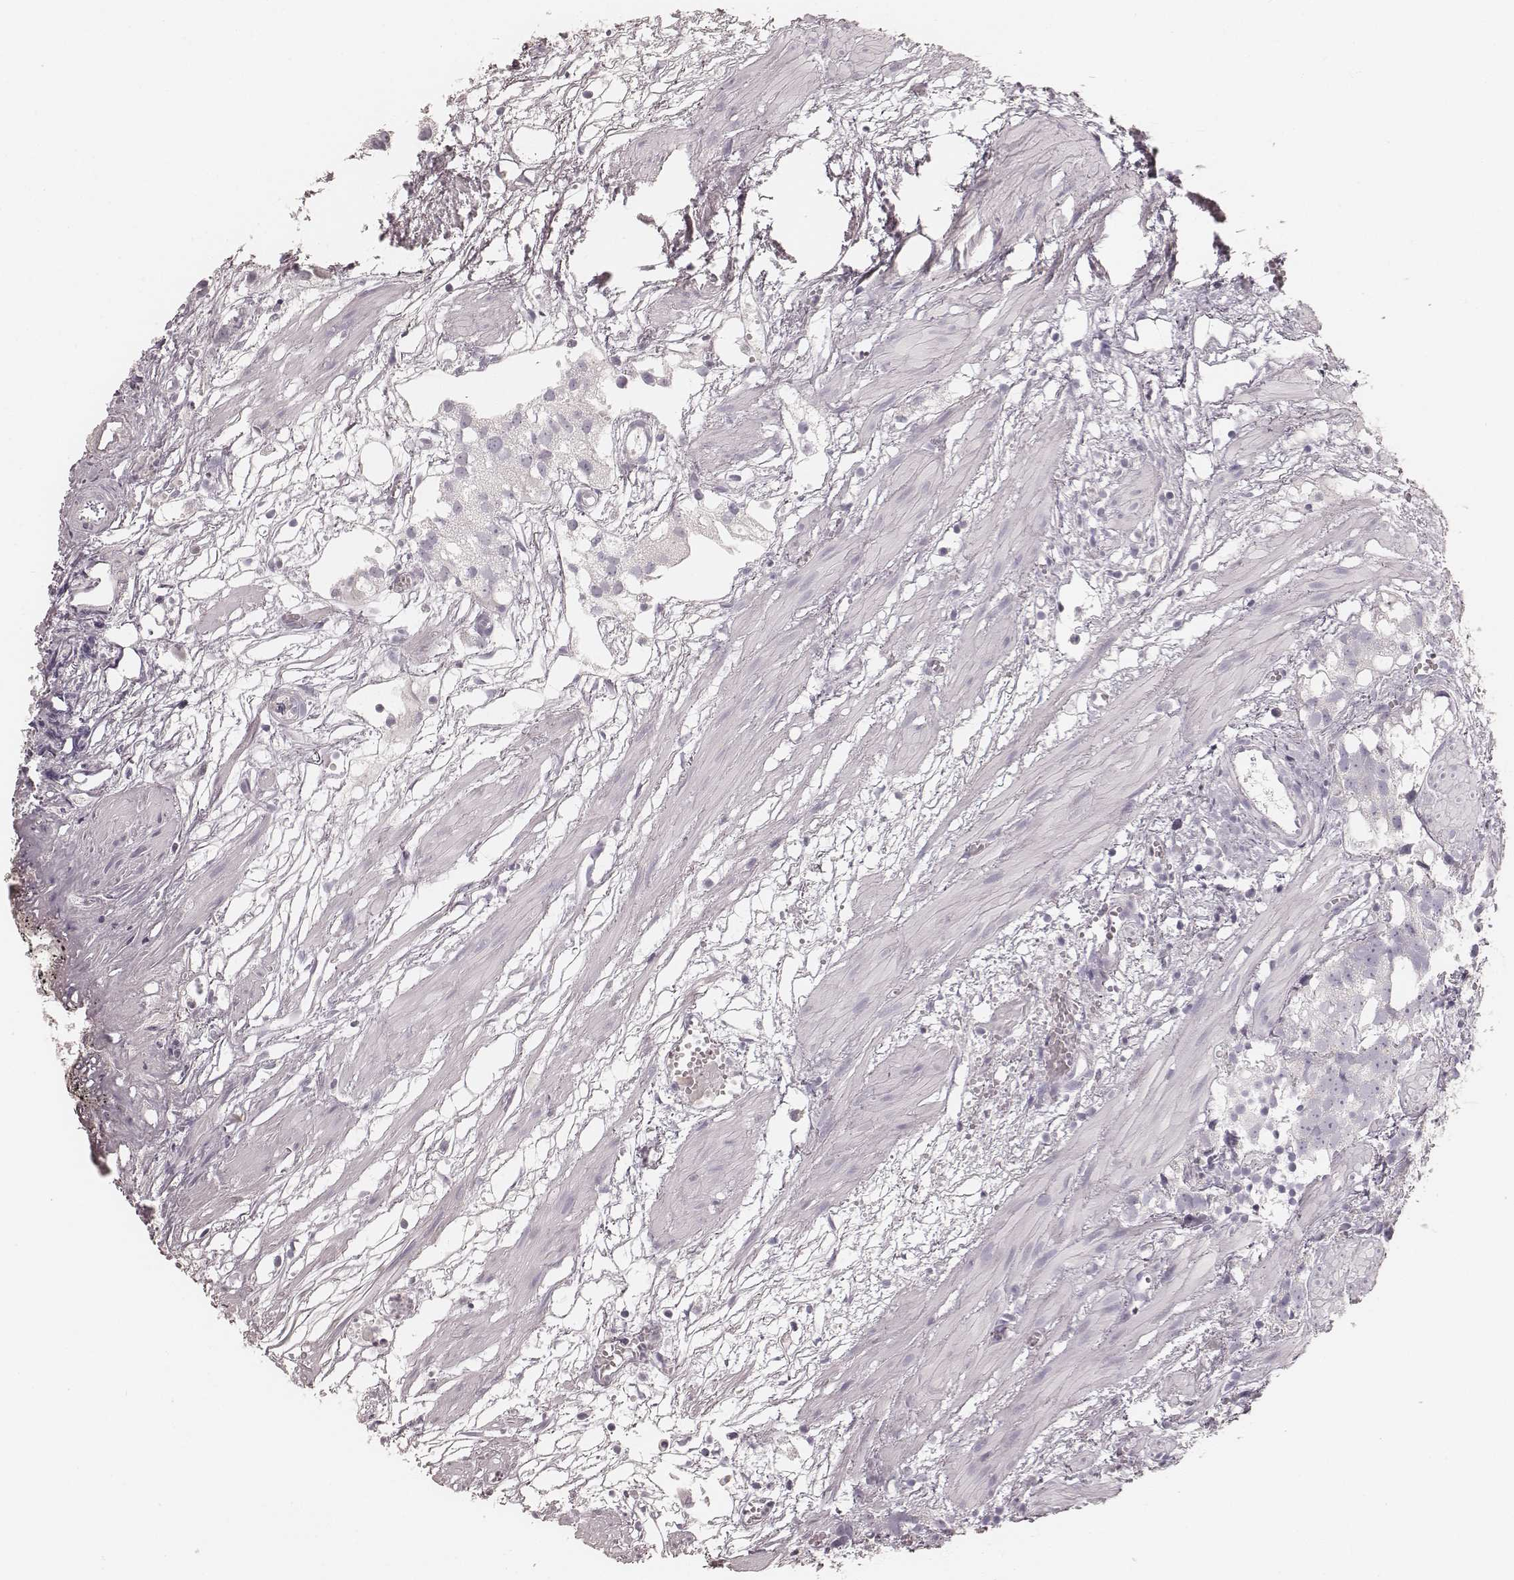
{"staining": {"intensity": "negative", "quantity": "none", "location": "none"}, "tissue": "prostate cancer", "cell_type": "Tumor cells", "image_type": "cancer", "snomed": [{"axis": "morphology", "description": "Adenocarcinoma, High grade"}, {"axis": "topography", "description": "Prostate"}], "caption": "Immunohistochemistry (IHC) of prostate high-grade adenocarcinoma shows no positivity in tumor cells.", "gene": "KRT26", "patient": {"sex": "male", "age": 68}}